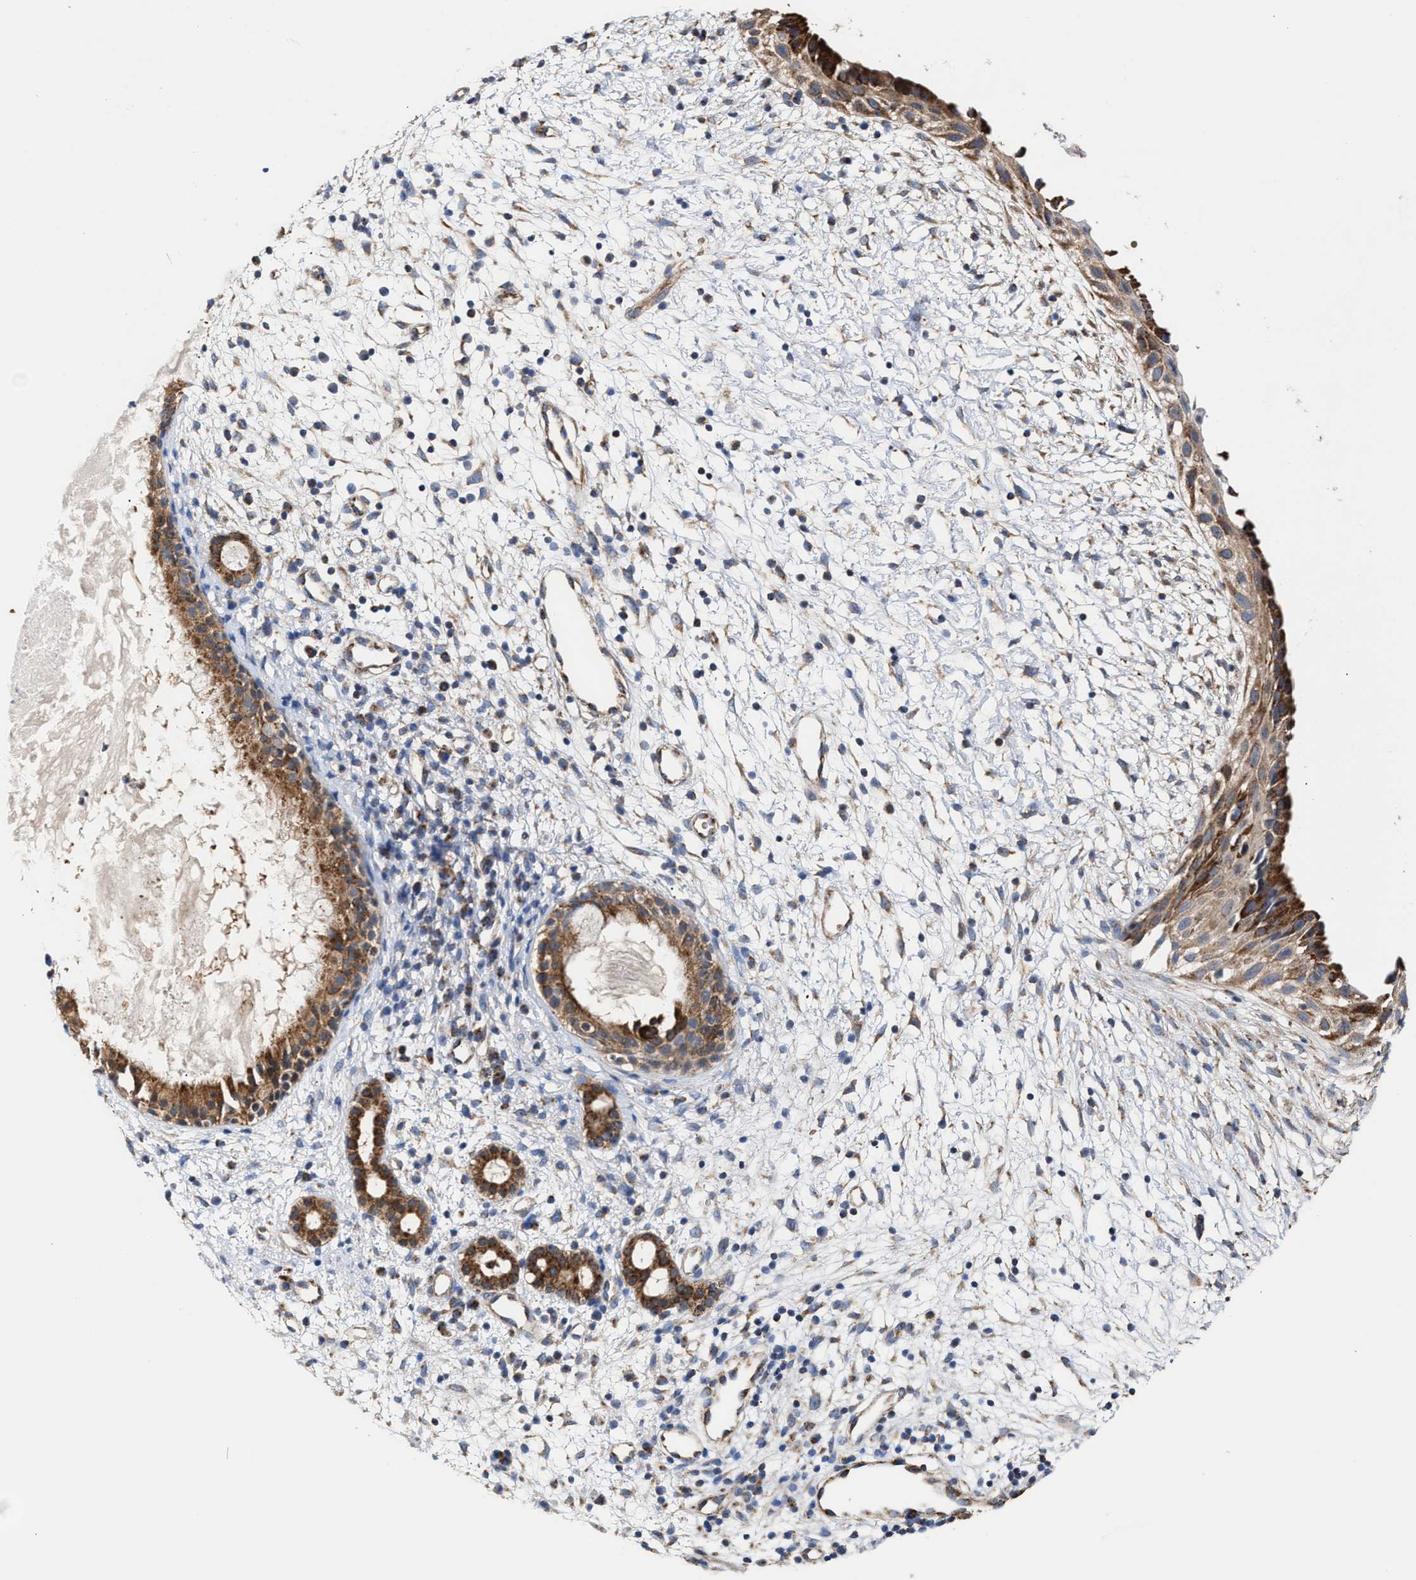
{"staining": {"intensity": "strong", "quantity": ">75%", "location": "cytoplasmic/membranous"}, "tissue": "nasopharynx", "cell_type": "Respiratory epithelial cells", "image_type": "normal", "snomed": [{"axis": "morphology", "description": "Normal tissue, NOS"}, {"axis": "topography", "description": "Nasopharynx"}], "caption": "Nasopharynx stained with DAB immunohistochemistry exhibits high levels of strong cytoplasmic/membranous expression in about >75% of respiratory epithelial cells. Immunohistochemistry stains the protein in brown and the nuclei are stained blue.", "gene": "MECR", "patient": {"sex": "male", "age": 22}}